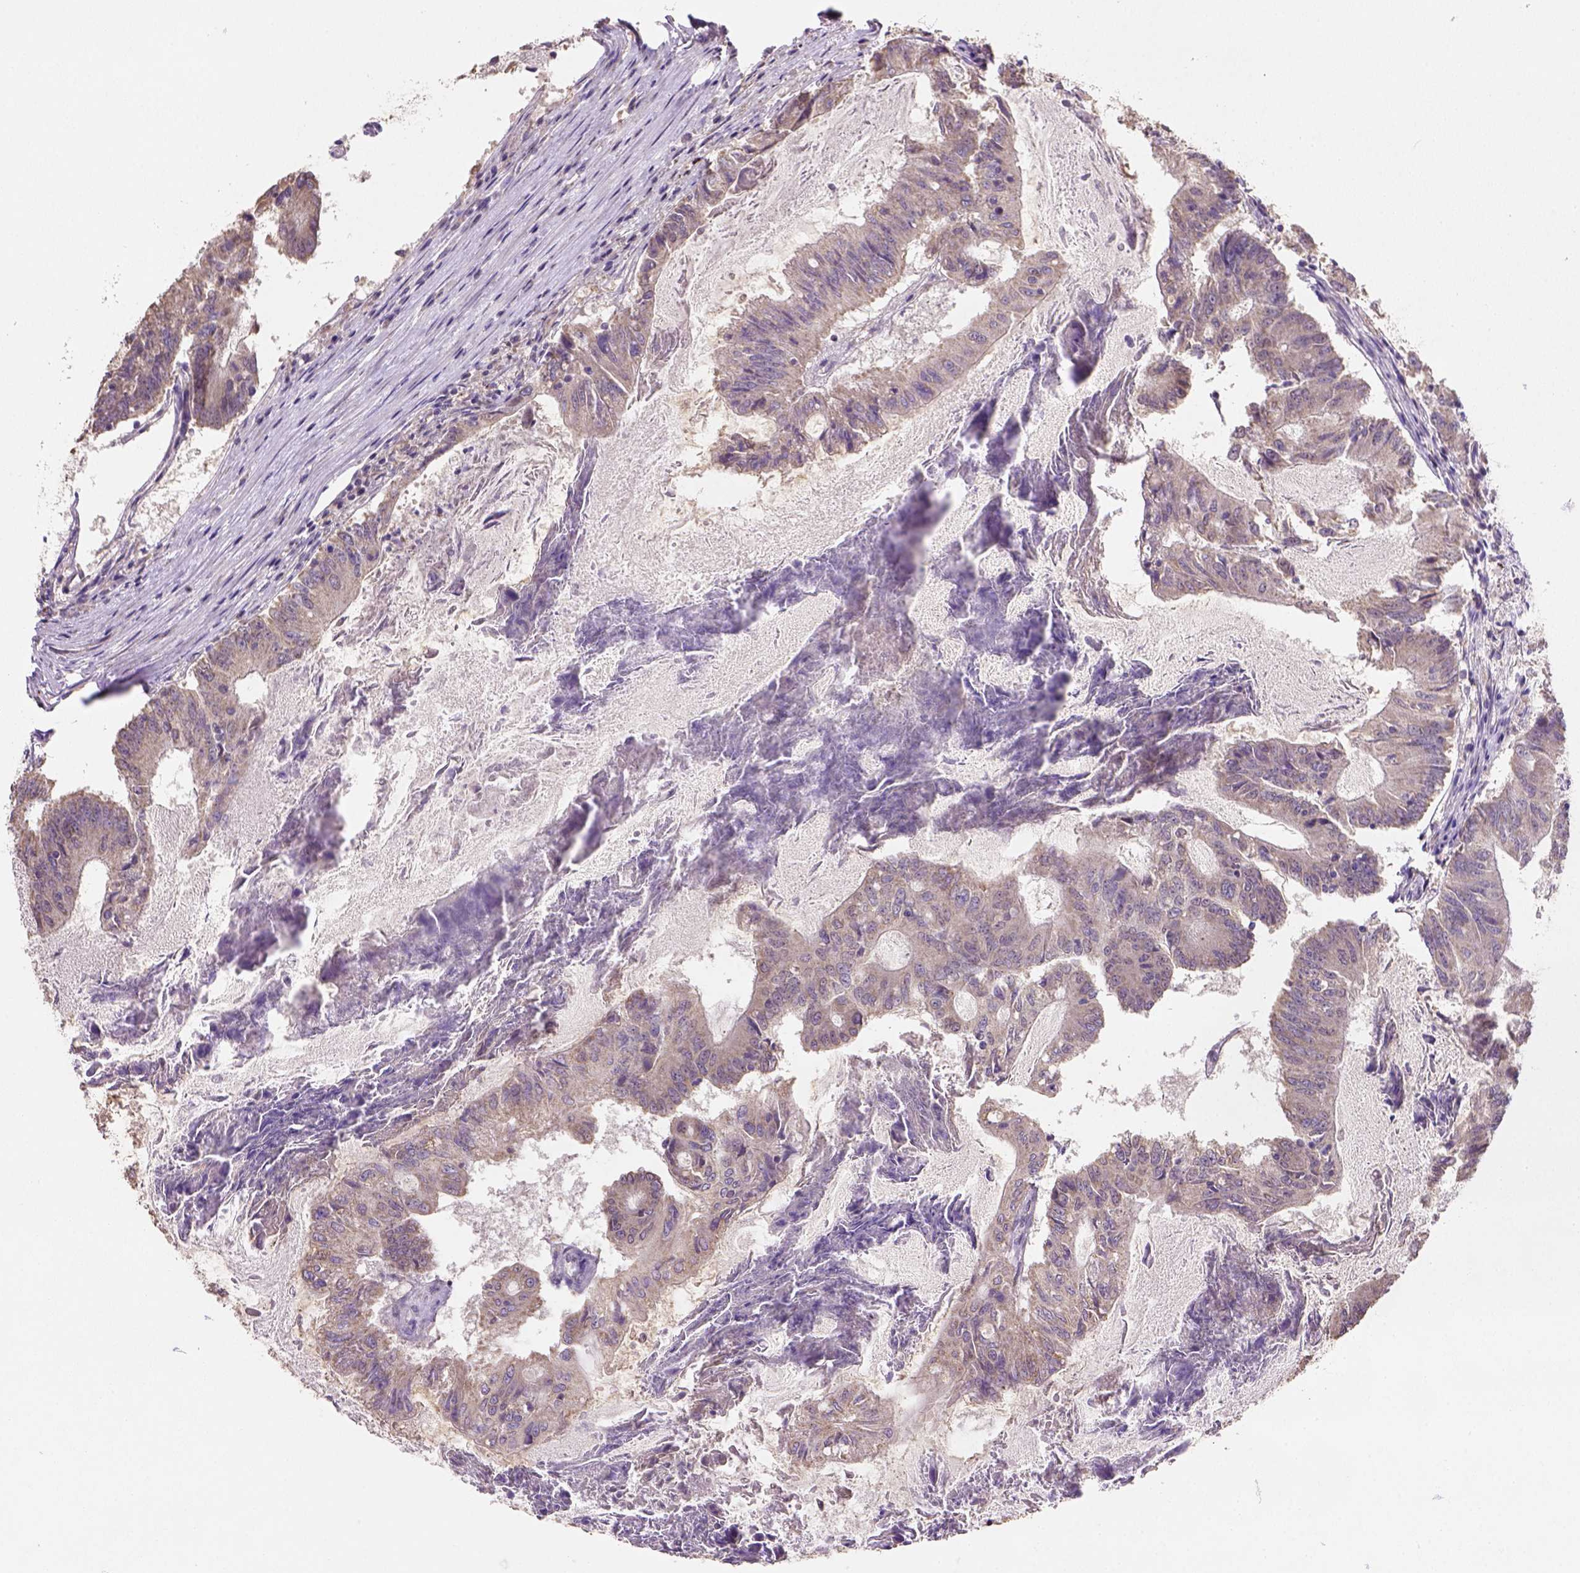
{"staining": {"intensity": "weak", "quantity": ">75%", "location": "cytoplasmic/membranous"}, "tissue": "colorectal cancer", "cell_type": "Tumor cells", "image_type": "cancer", "snomed": [{"axis": "morphology", "description": "Adenocarcinoma, NOS"}, {"axis": "topography", "description": "Colon"}], "caption": "Adenocarcinoma (colorectal) tissue exhibits weak cytoplasmic/membranous positivity in approximately >75% of tumor cells", "gene": "NUDT10", "patient": {"sex": "female", "age": 70}}